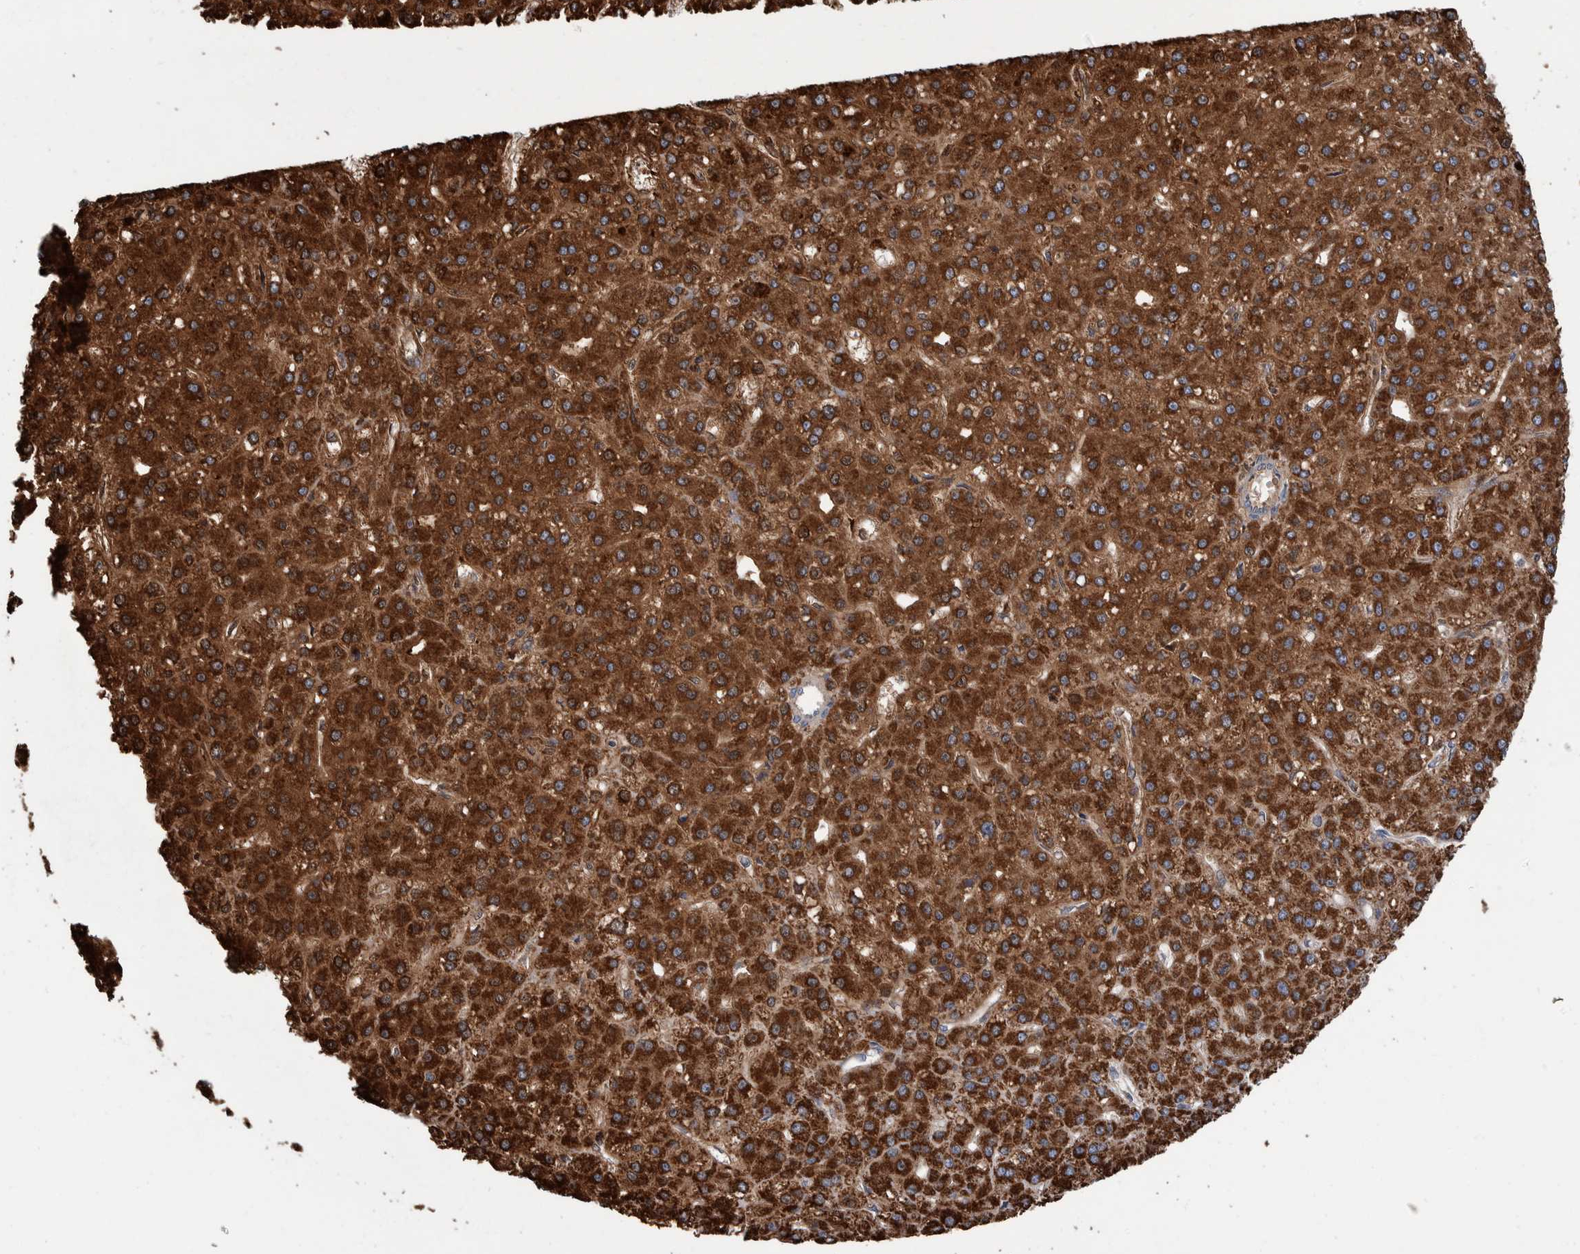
{"staining": {"intensity": "strong", "quantity": ">75%", "location": "cytoplasmic/membranous"}, "tissue": "liver cancer", "cell_type": "Tumor cells", "image_type": "cancer", "snomed": [{"axis": "morphology", "description": "Carcinoma, Hepatocellular, NOS"}, {"axis": "topography", "description": "Liver"}], "caption": "Brown immunohistochemical staining in human hepatocellular carcinoma (liver) exhibits strong cytoplasmic/membranous expression in approximately >75% of tumor cells. (DAB IHC with brightfield microscopy, high magnification).", "gene": "DECR1", "patient": {"sex": "female", "age": 73}}